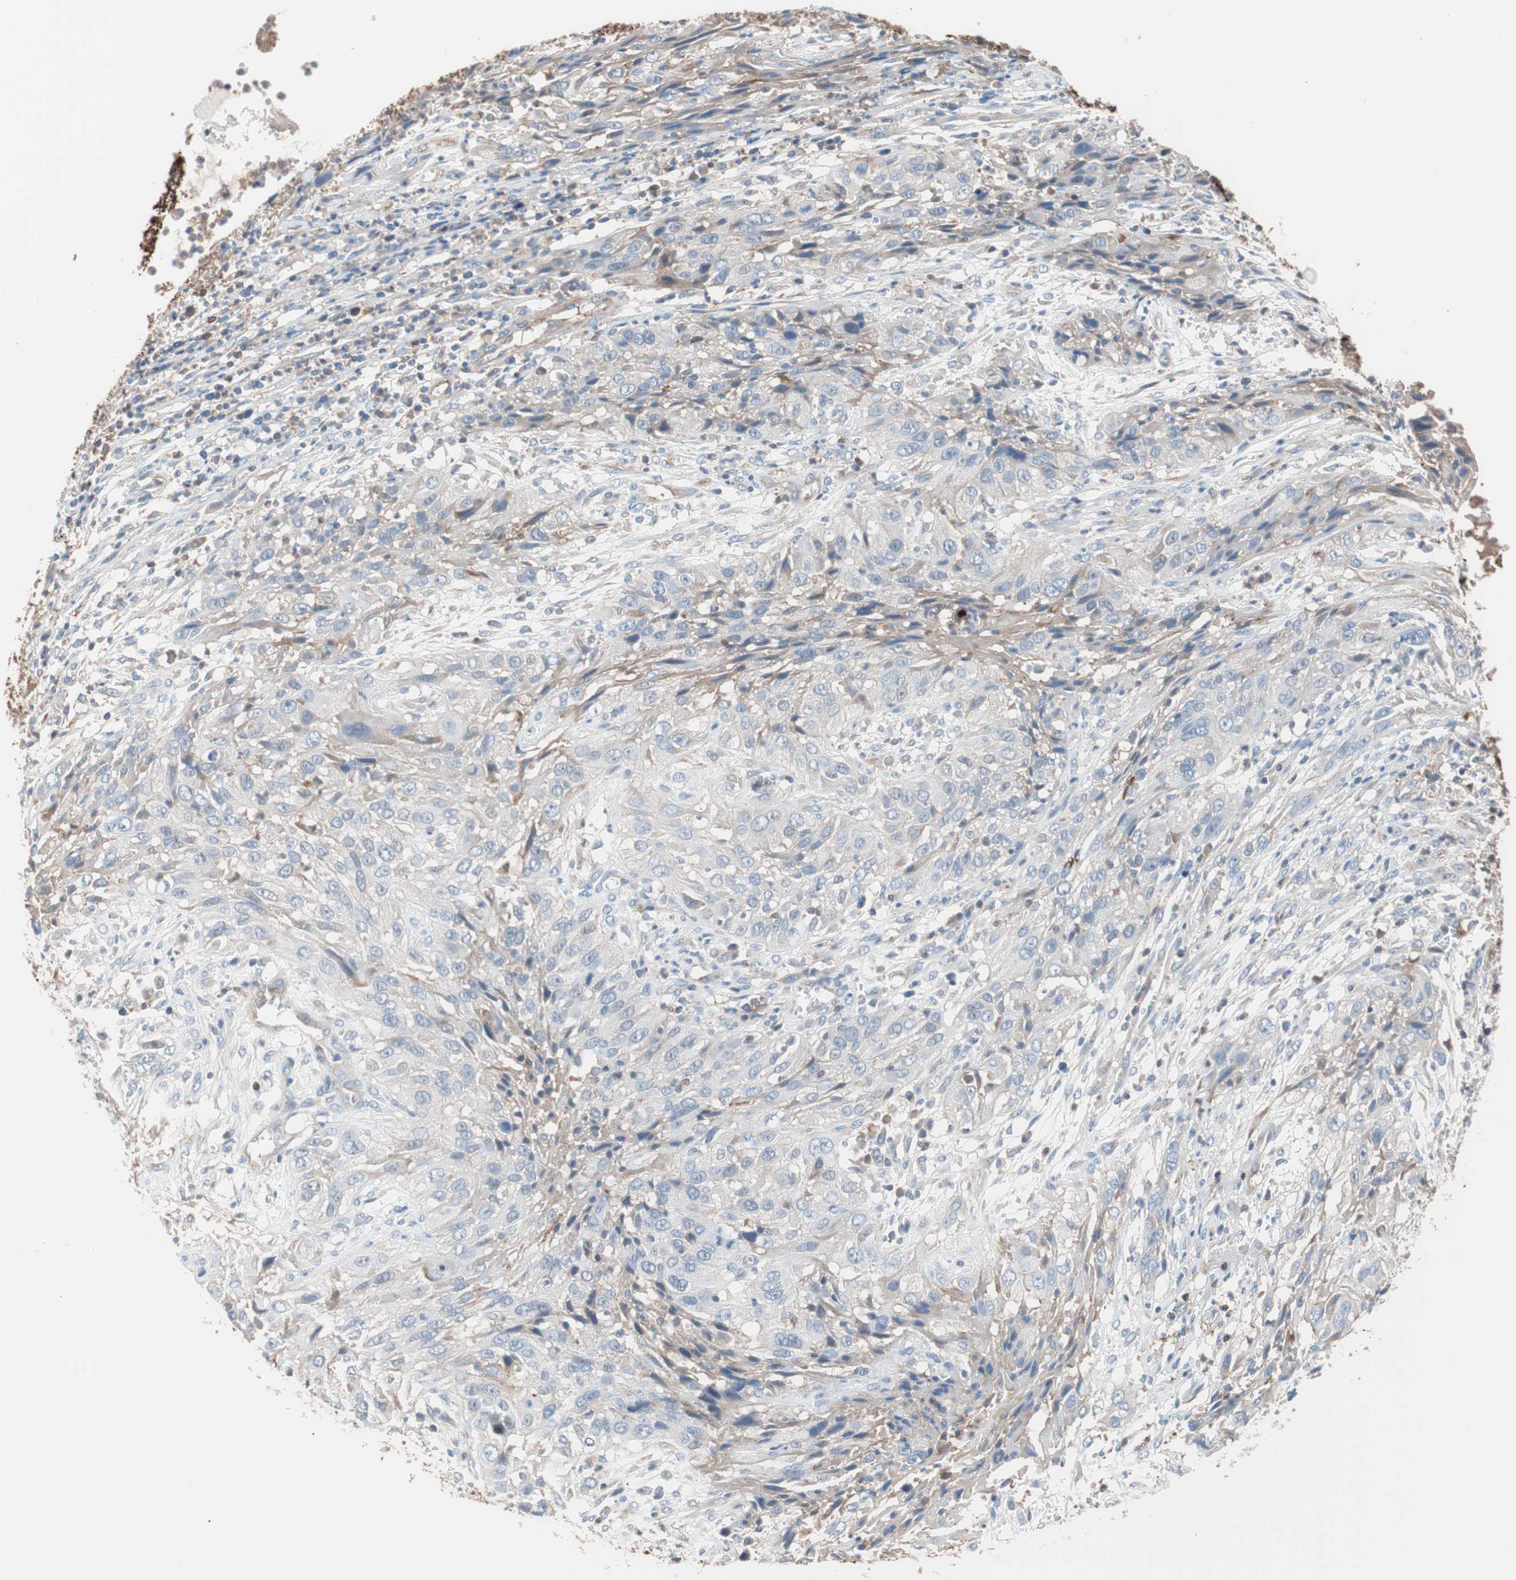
{"staining": {"intensity": "moderate", "quantity": "<25%", "location": "cytoplasmic/membranous"}, "tissue": "cervical cancer", "cell_type": "Tumor cells", "image_type": "cancer", "snomed": [{"axis": "morphology", "description": "Squamous cell carcinoma, NOS"}, {"axis": "topography", "description": "Cervix"}], "caption": "Immunohistochemistry (IHC) photomicrograph of cervical cancer (squamous cell carcinoma) stained for a protein (brown), which shows low levels of moderate cytoplasmic/membranous positivity in approximately <25% of tumor cells.", "gene": "GPR160", "patient": {"sex": "female", "age": 32}}